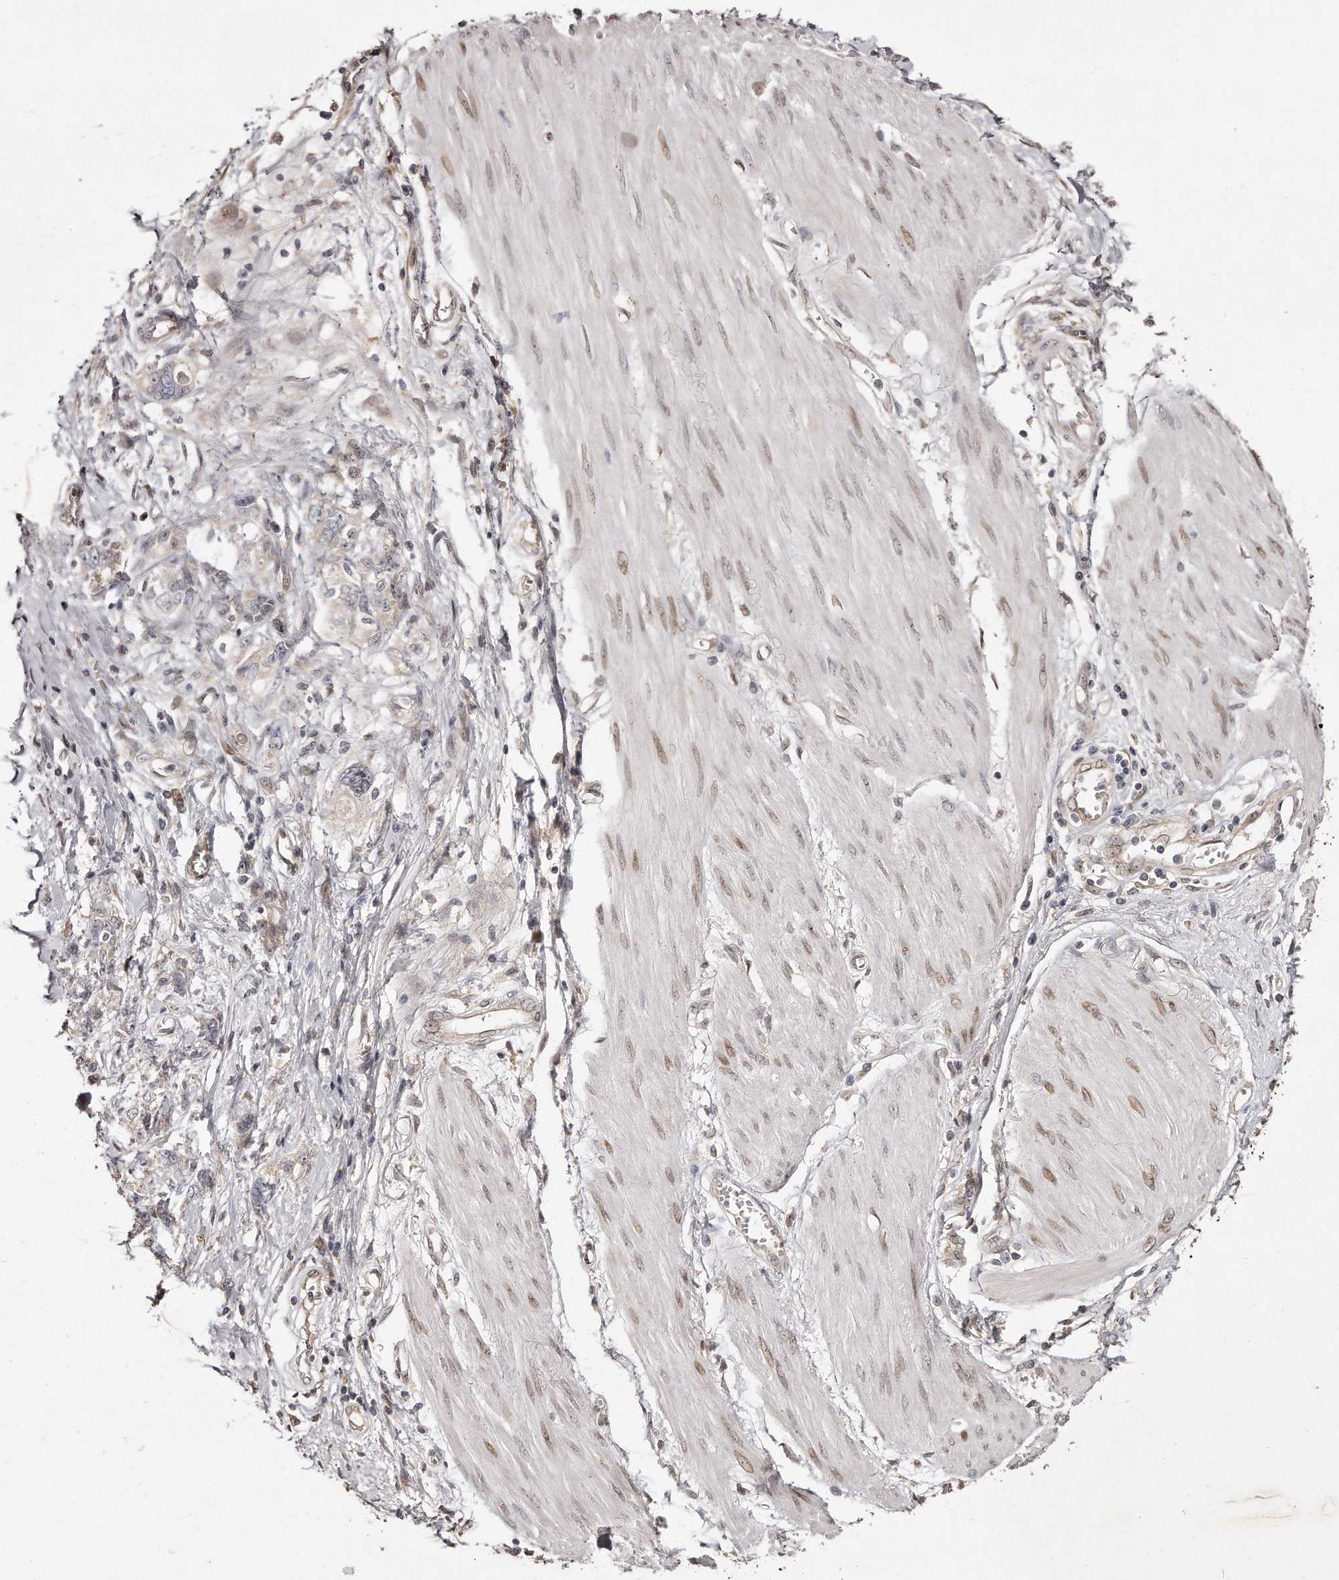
{"staining": {"intensity": "negative", "quantity": "none", "location": "none"}, "tissue": "stomach cancer", "cell_type": "Tumor cells", "image_type": "cancer", "snomed": [{"axis": "morphology", "description": "Adenocarcinoma, NOS"}, {"axis": "topography", "description": "Stomach"}], "caption": "Immunohistochemical staining of human stomach cancer exhibits no significant staining in tumor cells. Brightfield microscopy of immunohistochemistry stained with DAB (3,3'-diaminobenzidine) (brown) and hematoxylin (blue), captured at high magnification.", "gene": "HASPIN", "patient": {"sex": "female", "age": 76}}